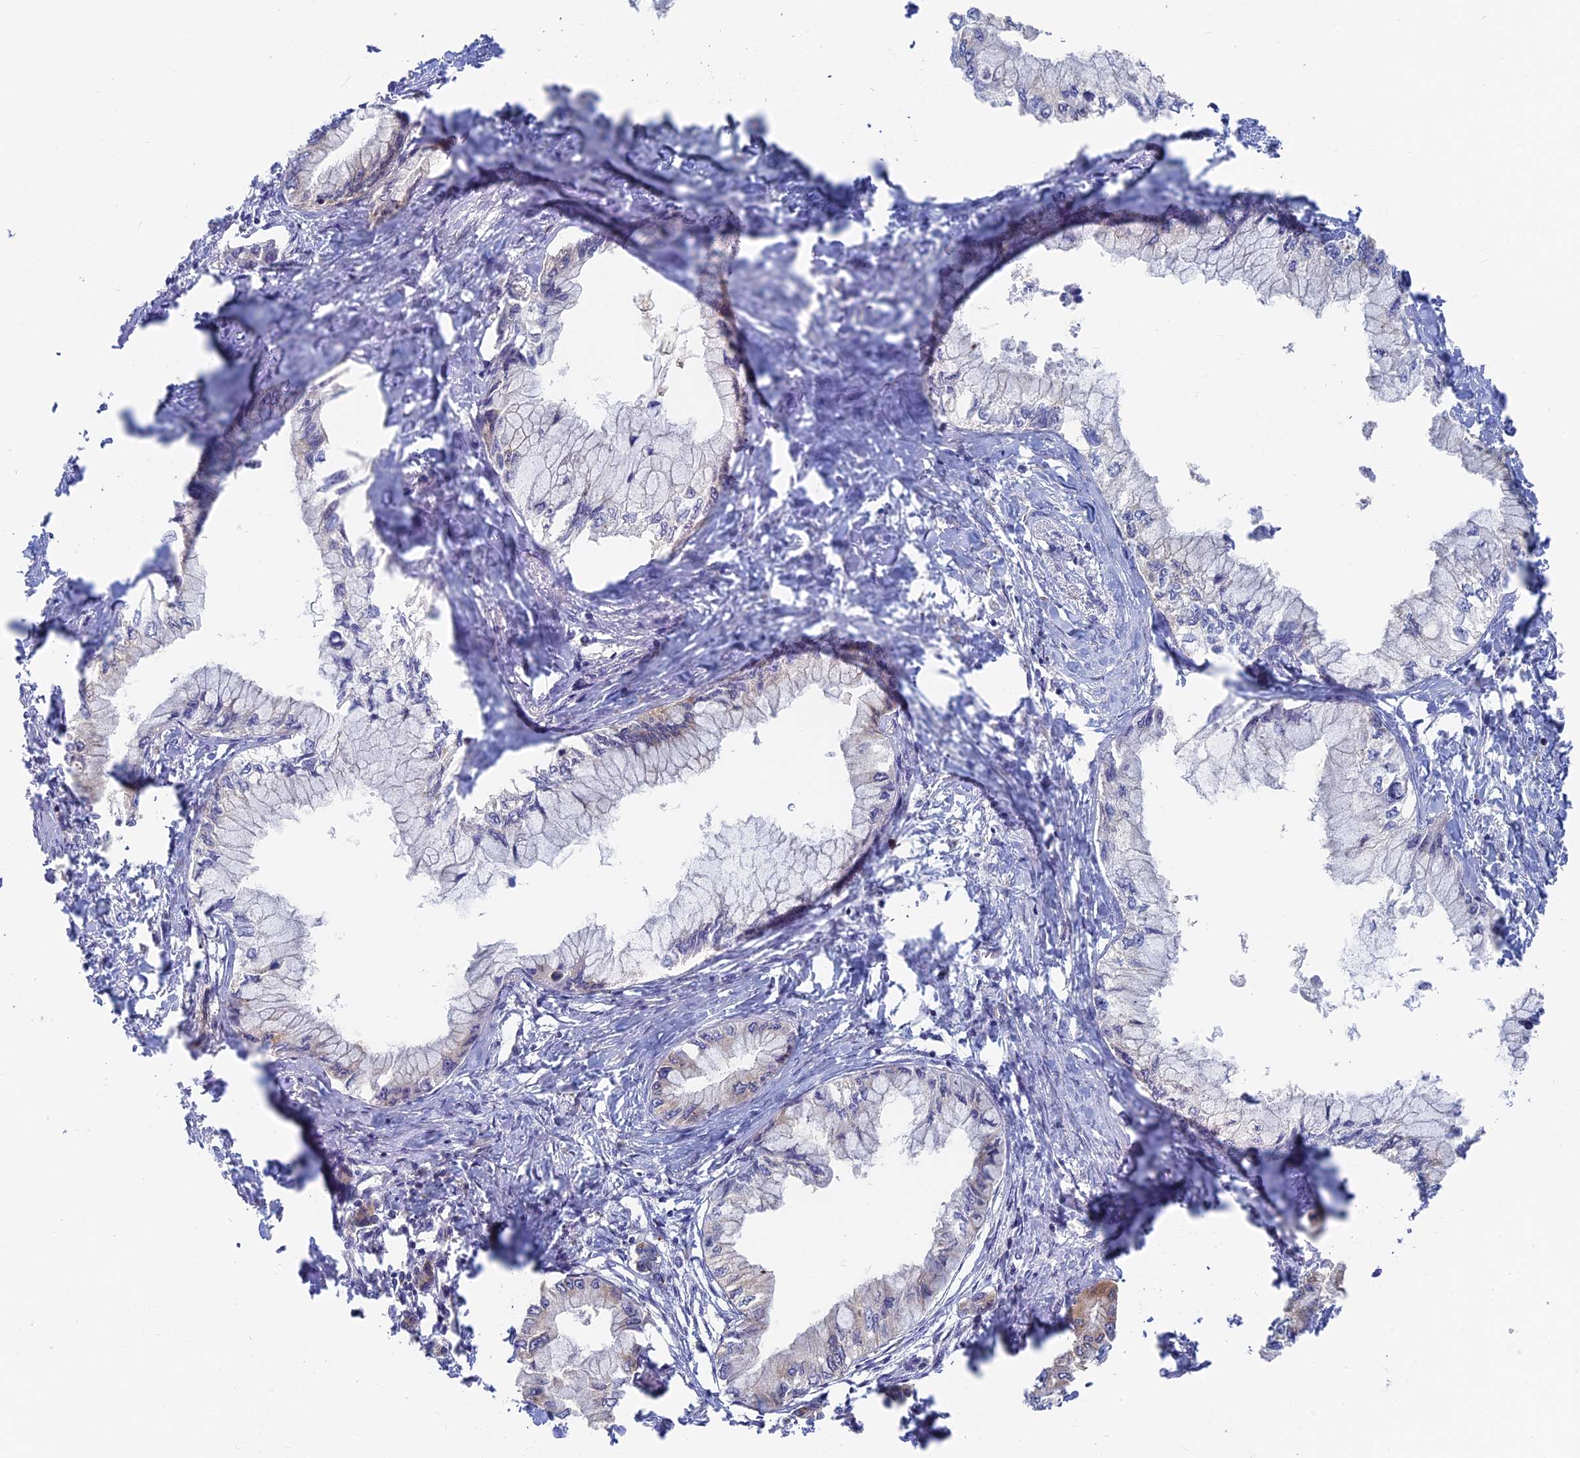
{"staining": {"intensity": "moderate", "quantity": "25%-75%", "location": "cytoplasmic/membranous"}, "tissue": "pancreatic cancer", "cell_type": "Tumor cells", "image_type": "cancer", "snomed": [{"axis": "morphology", "description": "Adenocarcinoma, NOS"}, {"axis": "topography", "description": "Pancreas"}], "caption": "Immunohistochemistry photomicrograph of neoplastic tissue: human pancreatic adenocarcinoma stained using immunohistochemistry (IHC) reveals medium levels of moderate protein expression localized specifically in the cytoplasmic/membranous of tumor cells, appearing as a cytoplasmic/membranous brown color.", "gene": "TBC1D30", "patient": {"sex": "male", "age": 48}}